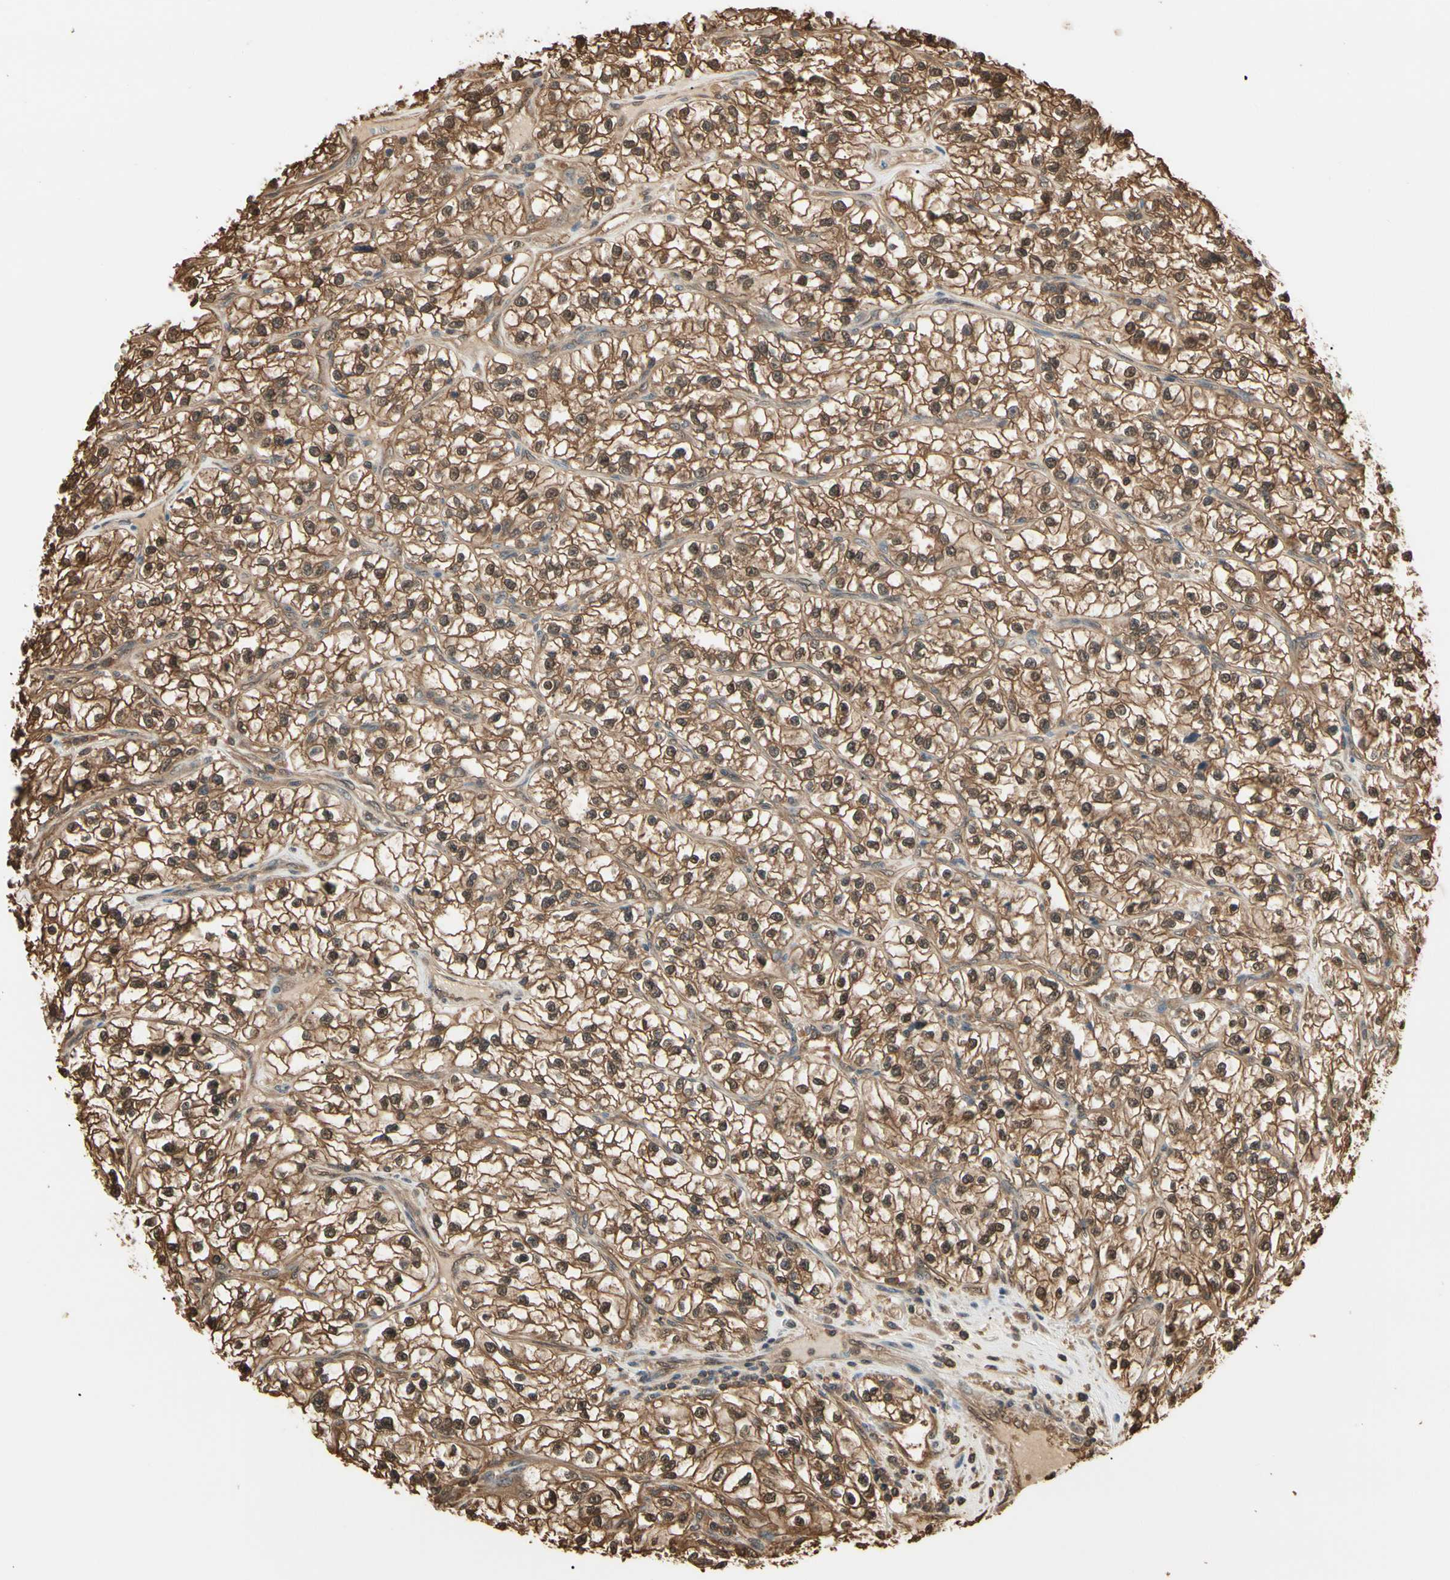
{"staining": {"intensity": "moderate", "quantity": ">75%", "location": "cytoplasmic/membranous,nuclear"}, "tissue": "renal cancer", "cell_type": "Tumor cells", "image_type": "cancer", "snomed": [{"axis": "morphology", "description": "Adenocarcinoma, NOS"}, {"axis": "topography", "description": "Kidney"}], "caption": "This is a photomicrograph of immunohistochemistry (IHC) staining of renal cancer (adenocarcinoma), which shows moderate staining in the cytoplasmic/membranous and nuclear of tumor cells.", "gene": "YWHAE", "patient": {"sex": "female", "age": 57}}